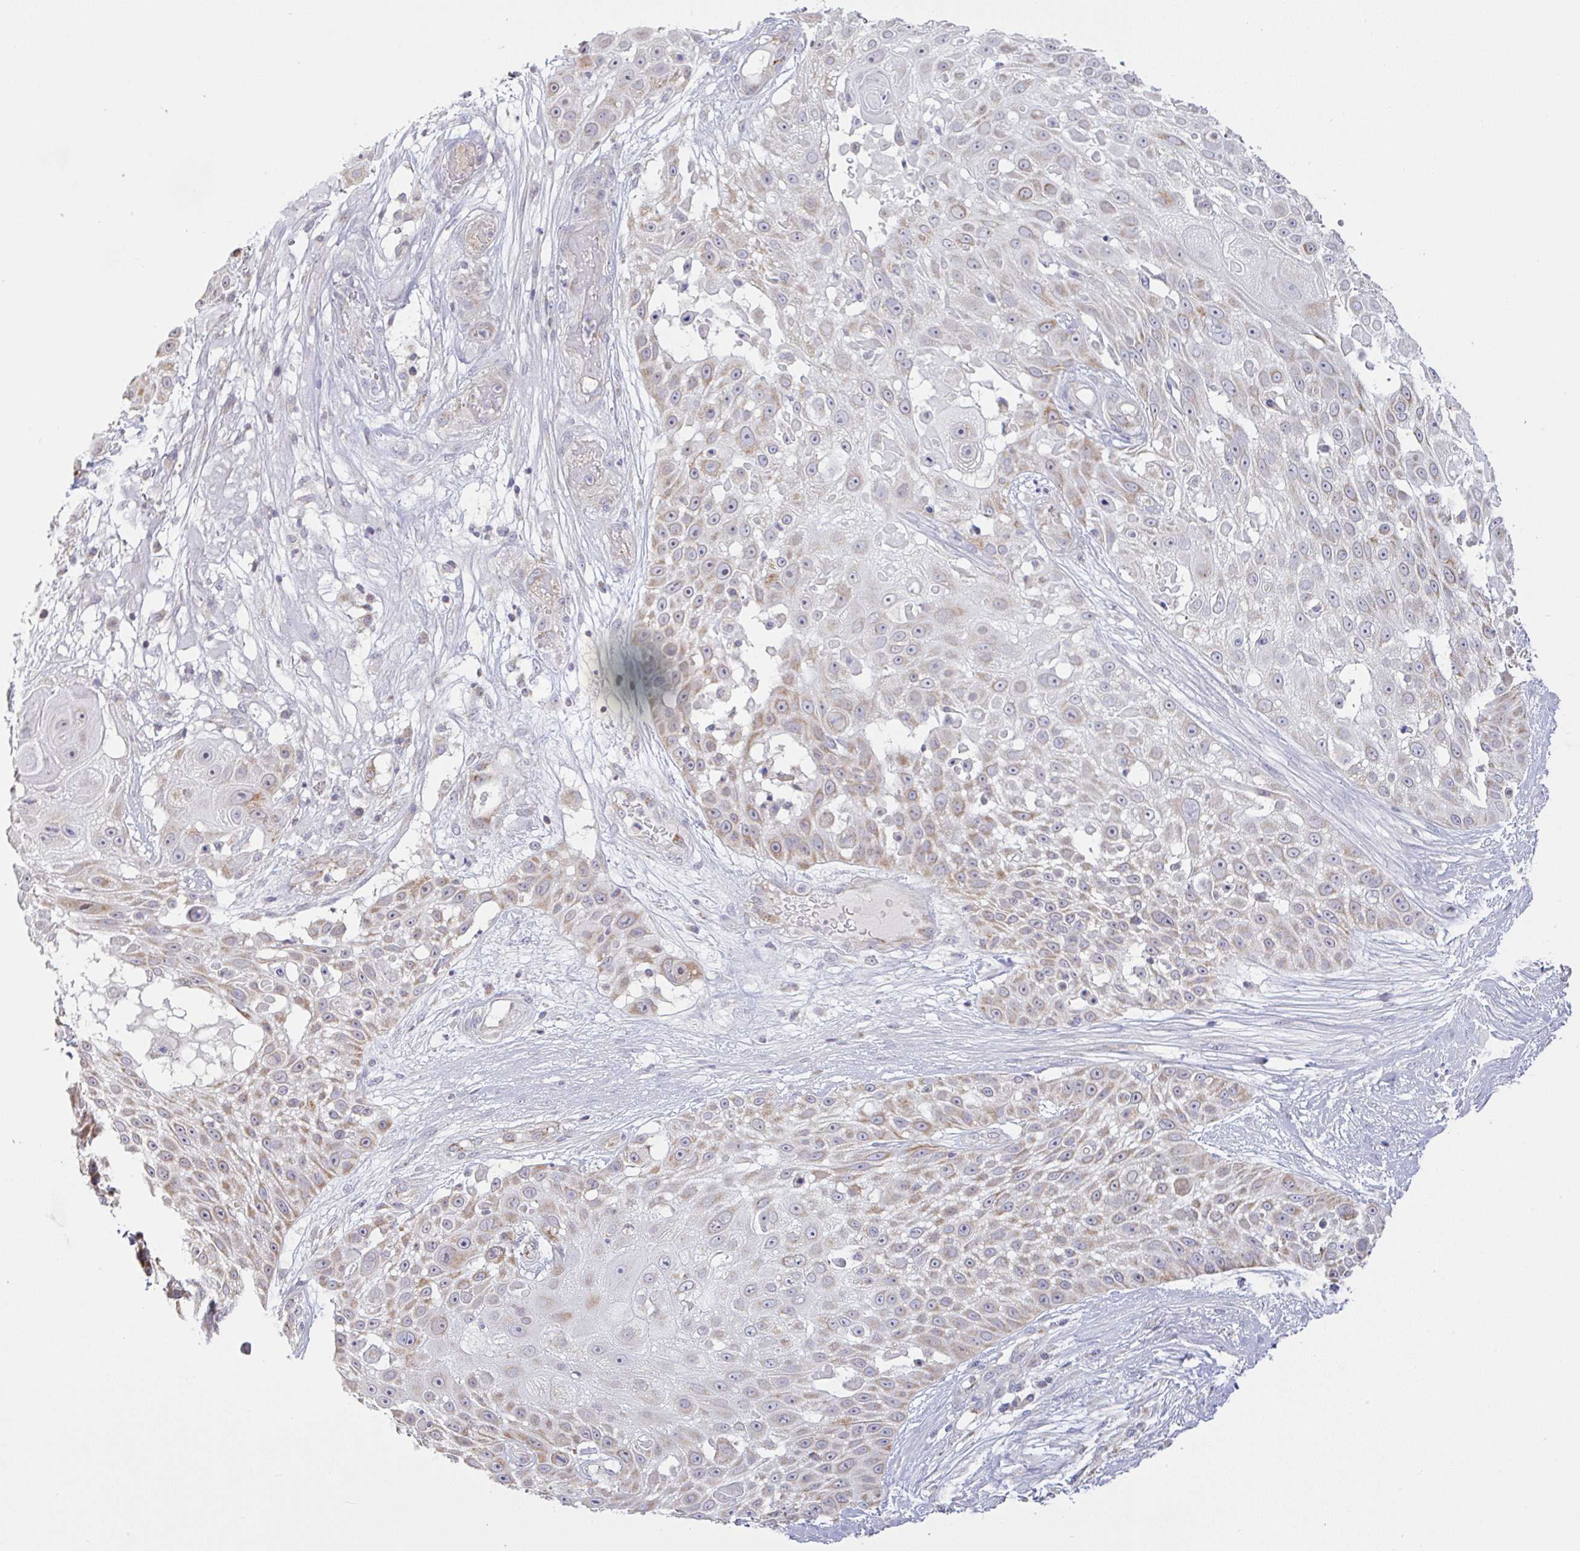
{"staining": {"intensity": "weak", "quantity": "25%-75%", "location": "cytoplasmic/membranous"}, "tissue": "skin cancer", "cell_type": "Tumor cells", "image_type": "cancer", "snomed": [{"axis": "morphology", "description": "Squamous cell carcinoma, NOS"}, {"axis": "topography", "description": "Skin"}], "caption": "High-power microscopy captured an immunohistochemistry (IHC) photomicrograph of skin cancer, revealing weak cytoplasmic/membranous expression in about 25%-75% of tumor cells.", "gene": "PLCD4", "patient": {"sex": "female", "age": 86}}